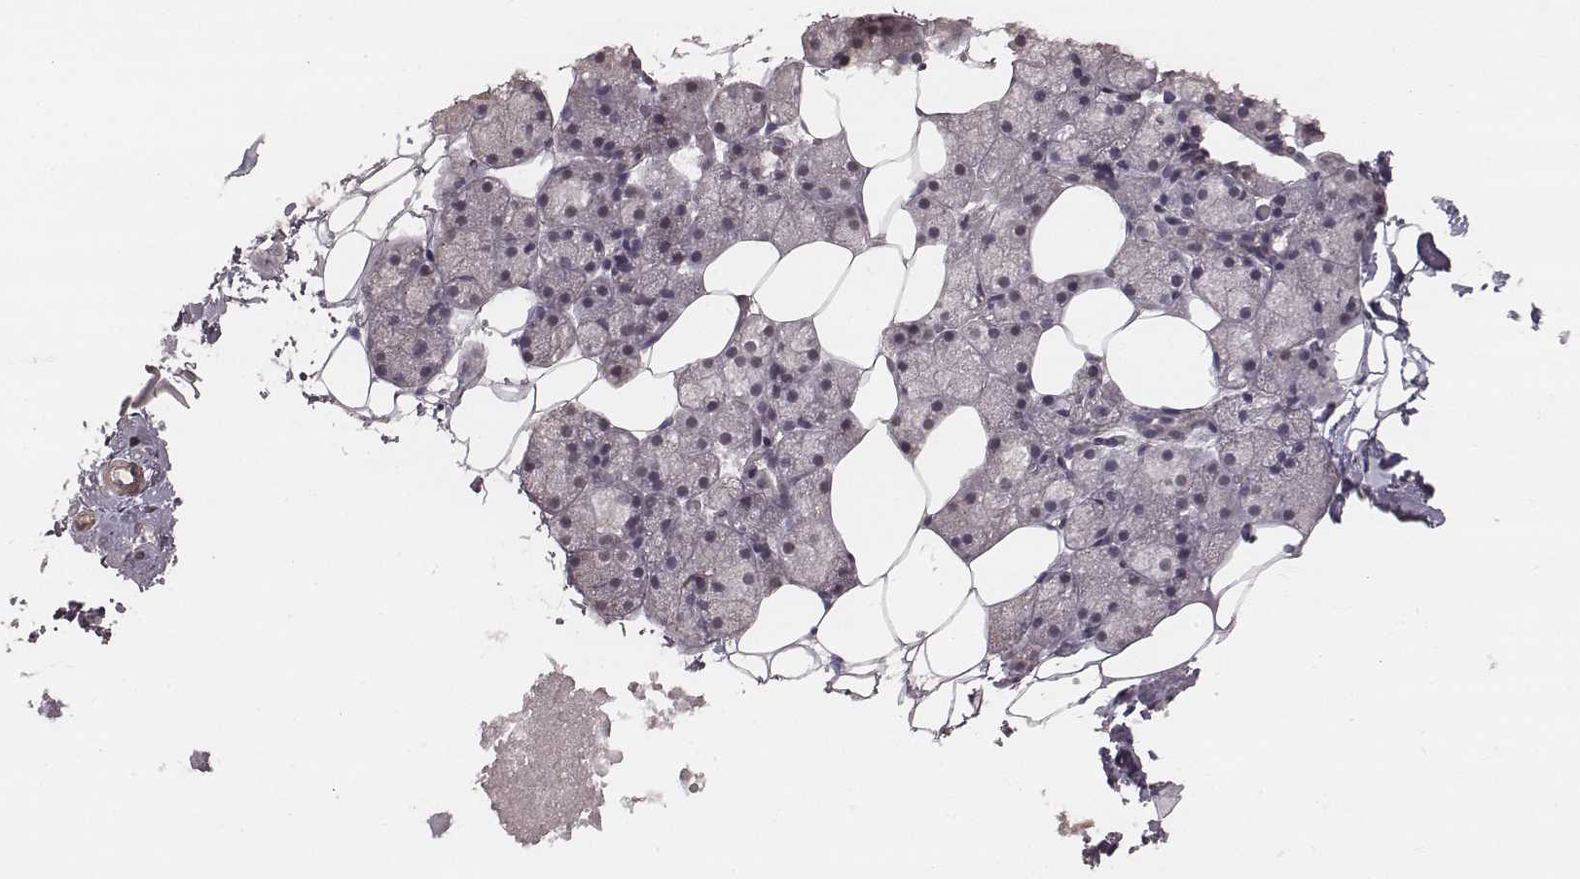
{"staining": {"intensity": "negative", "quantity": "none", "location": "none"}, "tissue": "salivary gland", "cell_type": "Glandular cells", "image_type": "normal", "snomed": [{"axis": "morphology", "description": "Normal tissue, NOS"}, {"axis": "topography", "description": "Salivary gland"}], "caption": "The photomicrograph displays no significant expression in glandular cells of salivary gland.", "gene": "SLC7A4", "patient": {"sex": "male", "age": 38}}